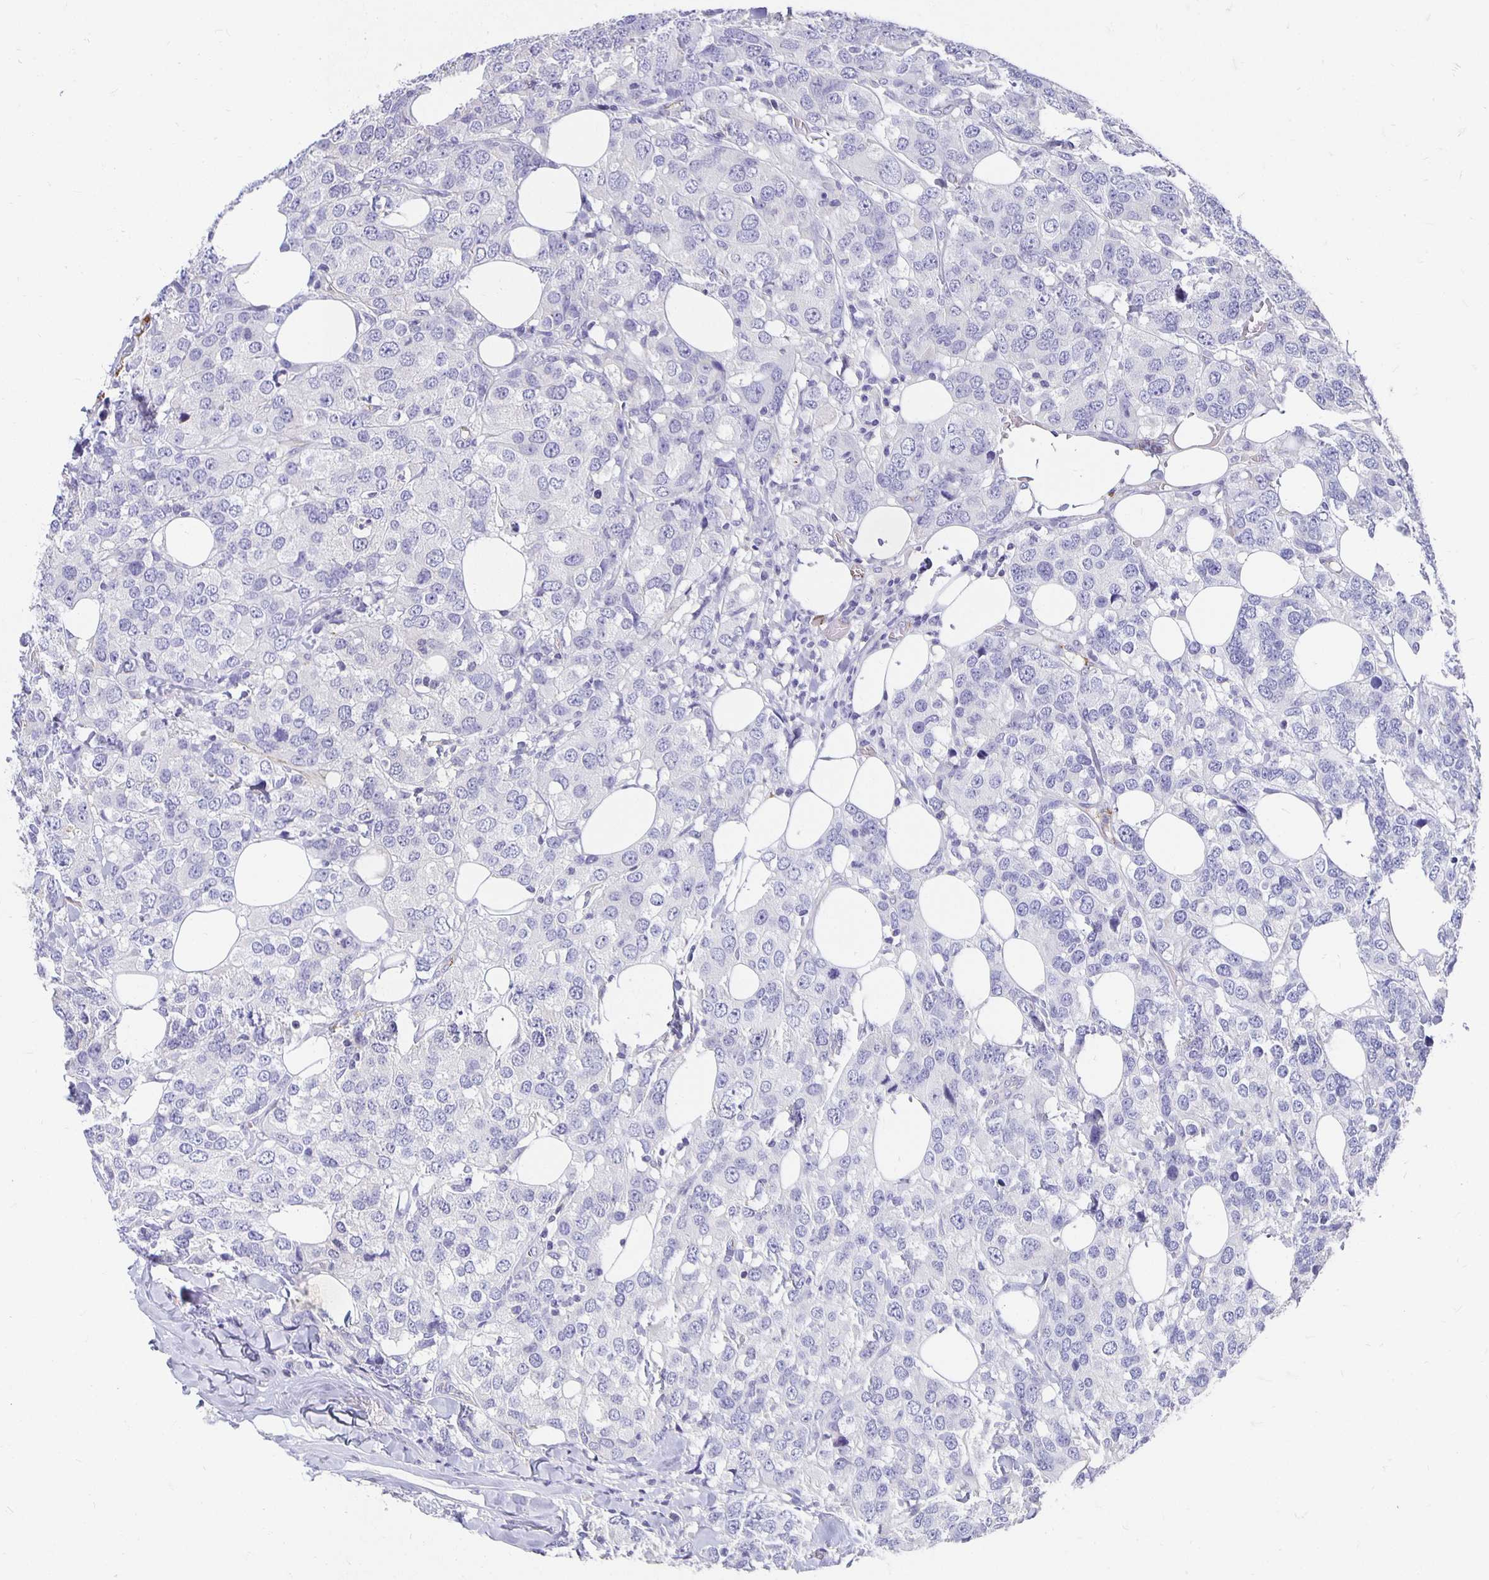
{"staining": {"intensity": "negative", "quantity": "none", "location": "none"}, "tissue": "breast cancer", "cell_type": "Tumor cells", "image_type": "cancer", "snomed": [{"axis": "morphology", "description": "Lobular carcinoma"}, {"axis": "topography", "description": "Breast"}], "caption": "Immunohistochemistry micrograph of neoplastic tissue: human breast cancer (lobular carcinoma) stained with DAB (3,3'-diaminobenzidine) shows no significant protein staining in tumor cells.", "gene": "APOB", "patient": {"sex": "female", "age": 59}}